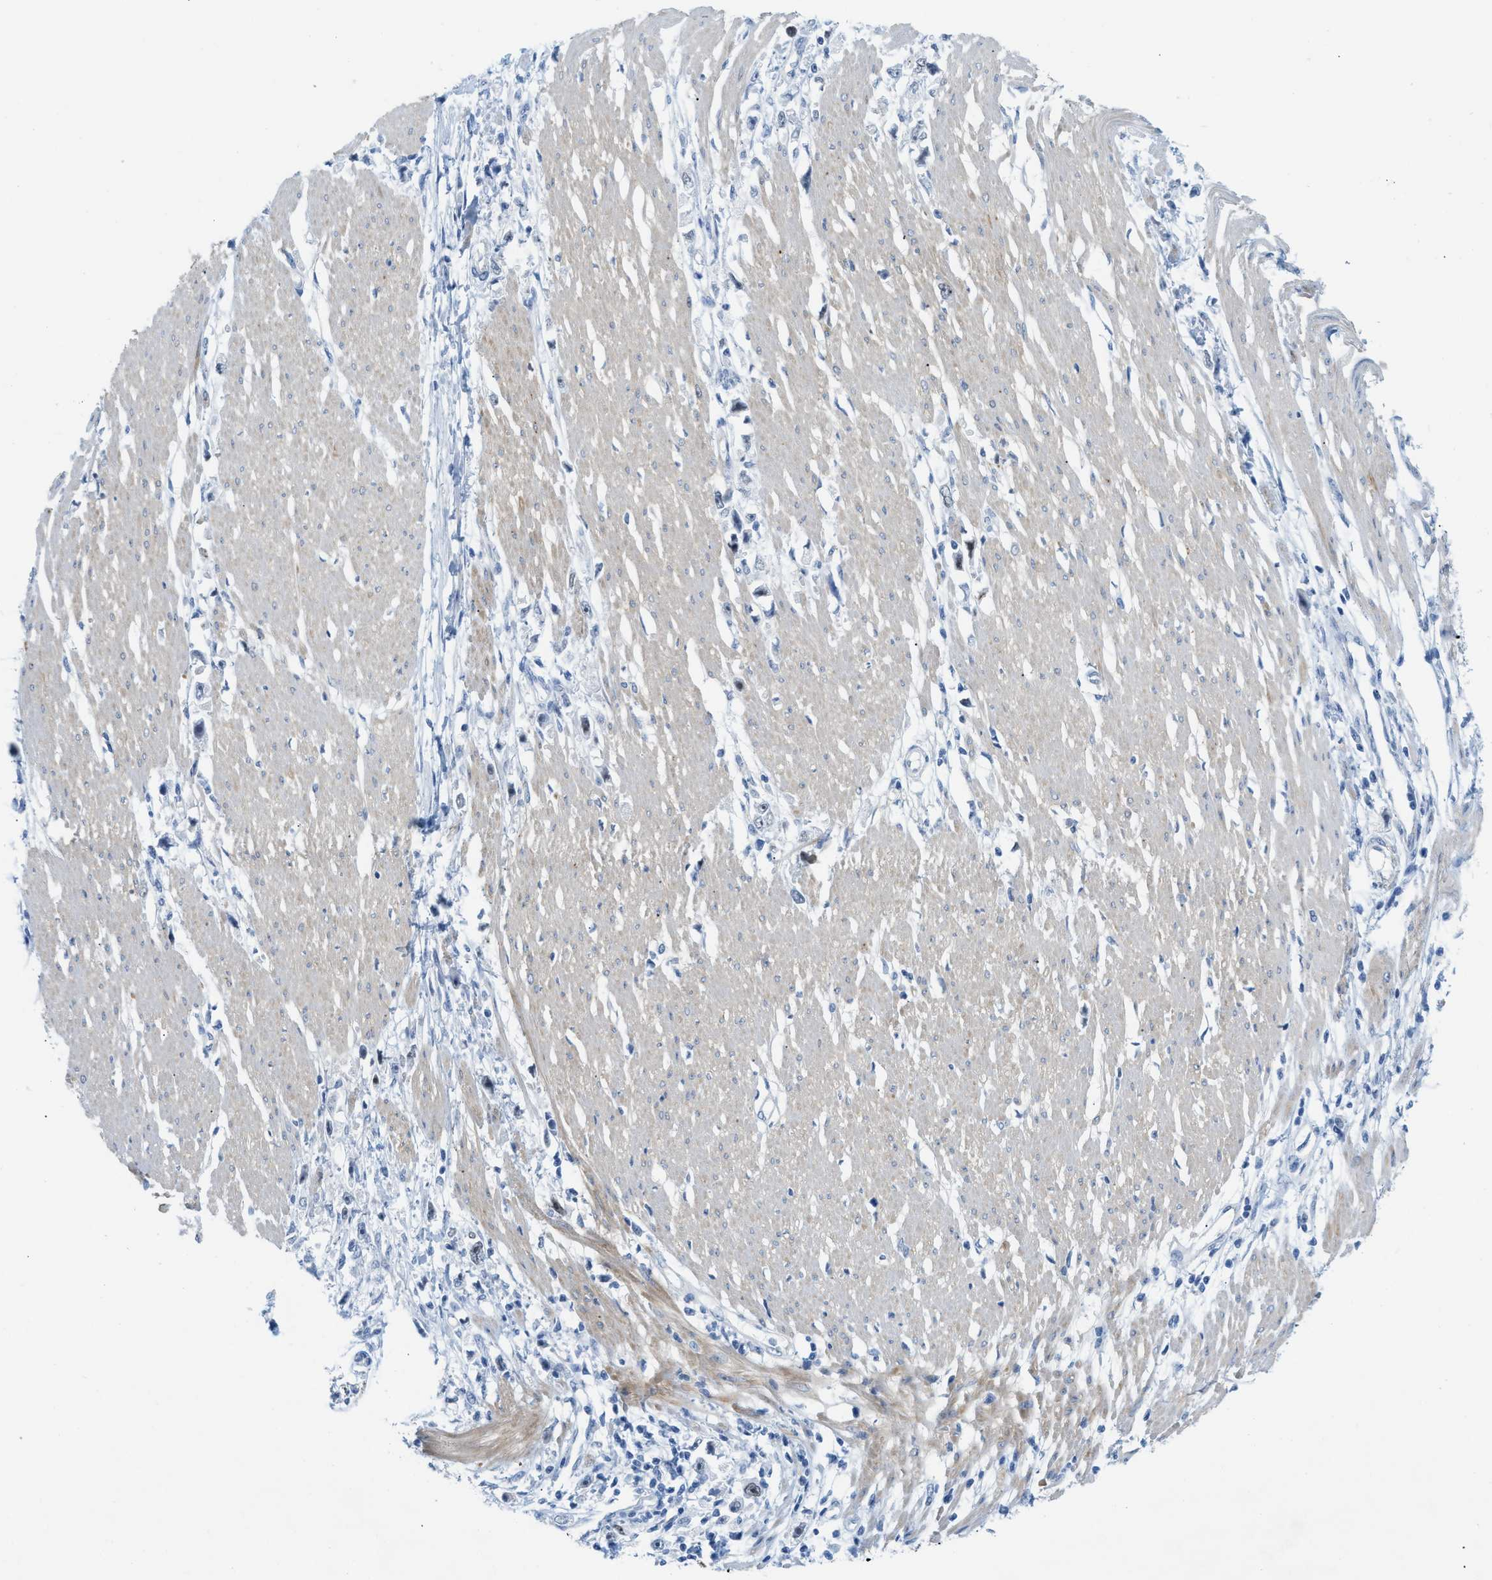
{"staining": {"intensity": "negative", "quantity": "none", "location": "none"}, "tissue": "stomach cancer", "cell_type": "Tumor cells", "image_type": "cancer", "snomed": [{"axis": "morphology", "description": "Adenocarcinoma, NOS"}, {"axis": "topography", "description": "Stomach"}], "caption": "Tumor cells show no significant positivity in adenocarcinoma (stomach).", "gene": "HLTF", "patient": {"sex": "female", "age": 59}}